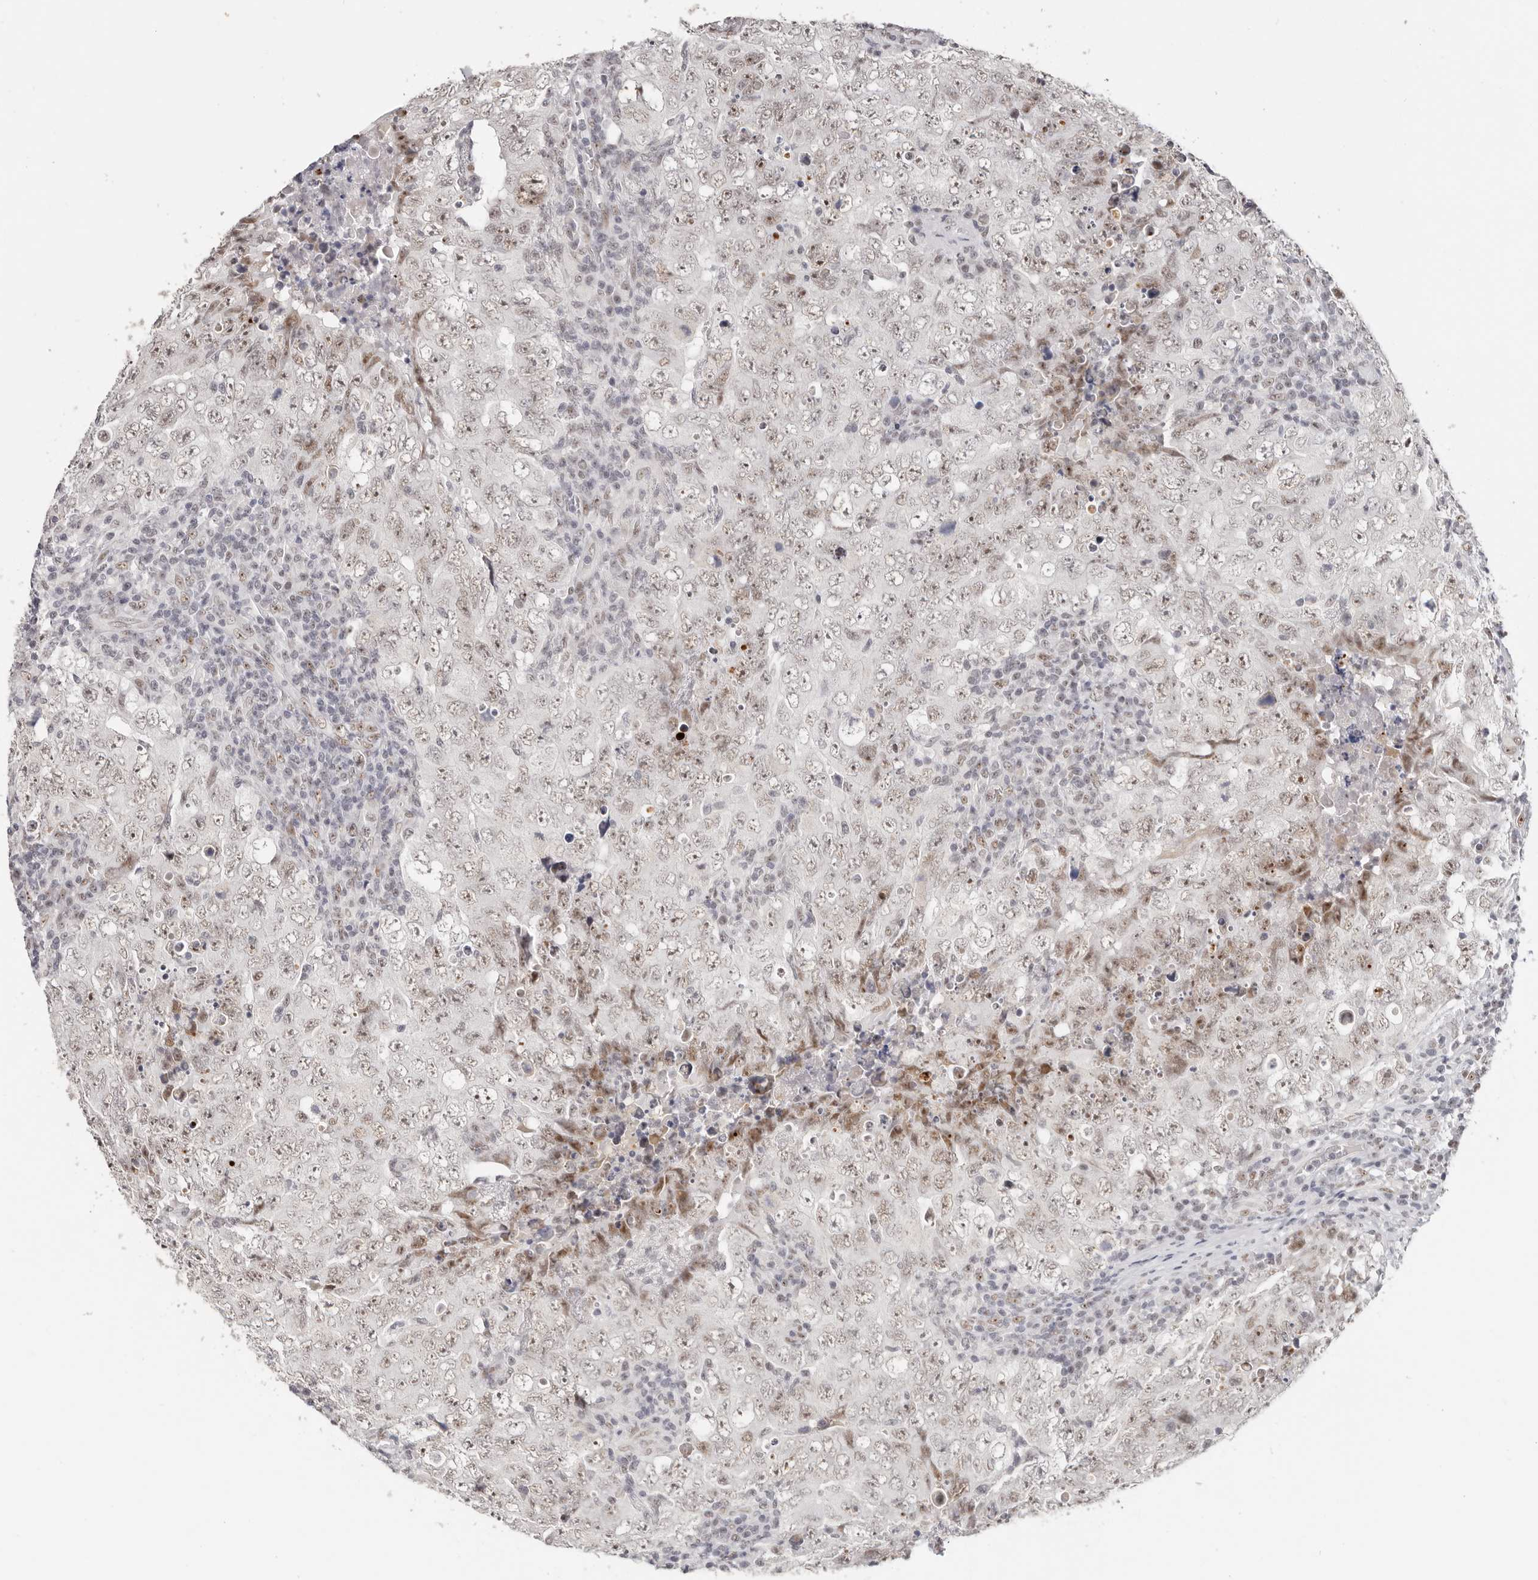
{"staining": {"intensity": "moderate", "quantity": "<25%", "location": "nuclear"}, "tissue": "testis cancer", "cell_type": "Tumor cells", "image_type": "cancer", "snomed": [{"axis": "morphology", "description": "Carcinoma, Embryonal, NOS"}, {"axis": "topography", "description": "Testis"}], "caption": "Tumor cells show low levels of moderate nuclear positivity in approximately <25% of cells in human testis cancer (embryonal carcinoma).", "gene": "LARP7", "patient": {"sex": "male", "age": 26}}